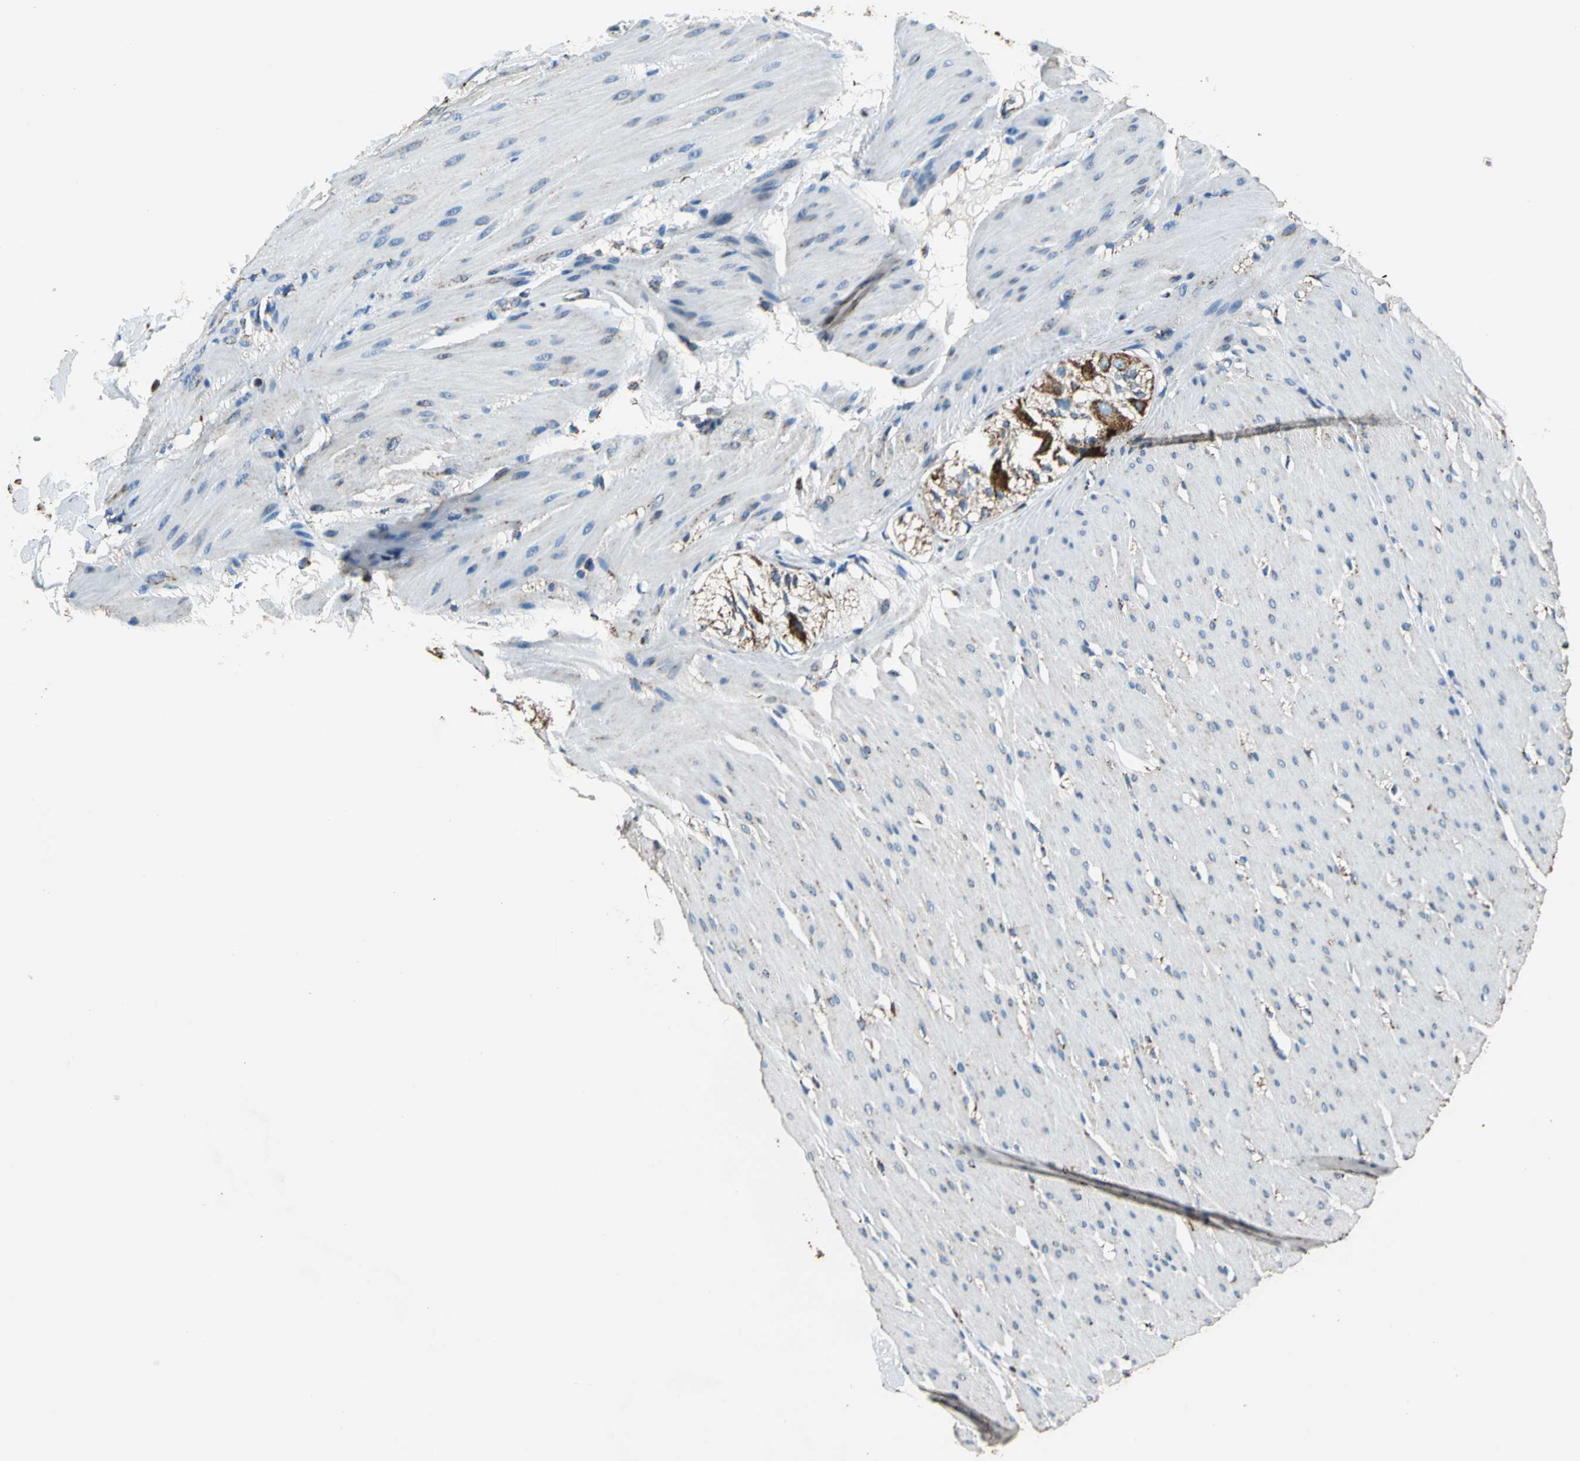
{"staining": {"intensity": "moderate", "quantity": "25%-75%", "location": "cytoplasmic/membranous"}, "tissue": "smooth muscle", "cell_type": "Smooth muscle cells", "image_type": "normal", "snomed": [{"axis": "morphology", "description": "Normal tissue, NOS"}, {"axis": "topography", "description": "Smooth muscle"}, {"axis": "topography", "description": "Colon"}], "caption": "Smooth muscle cells reveal moderate cytoplasmic/membranous staining in approximately 25%-75% of cells in normal smooth muscle.", "gene": "ECH1", "patient": {"sex": "male", "age": 67}}